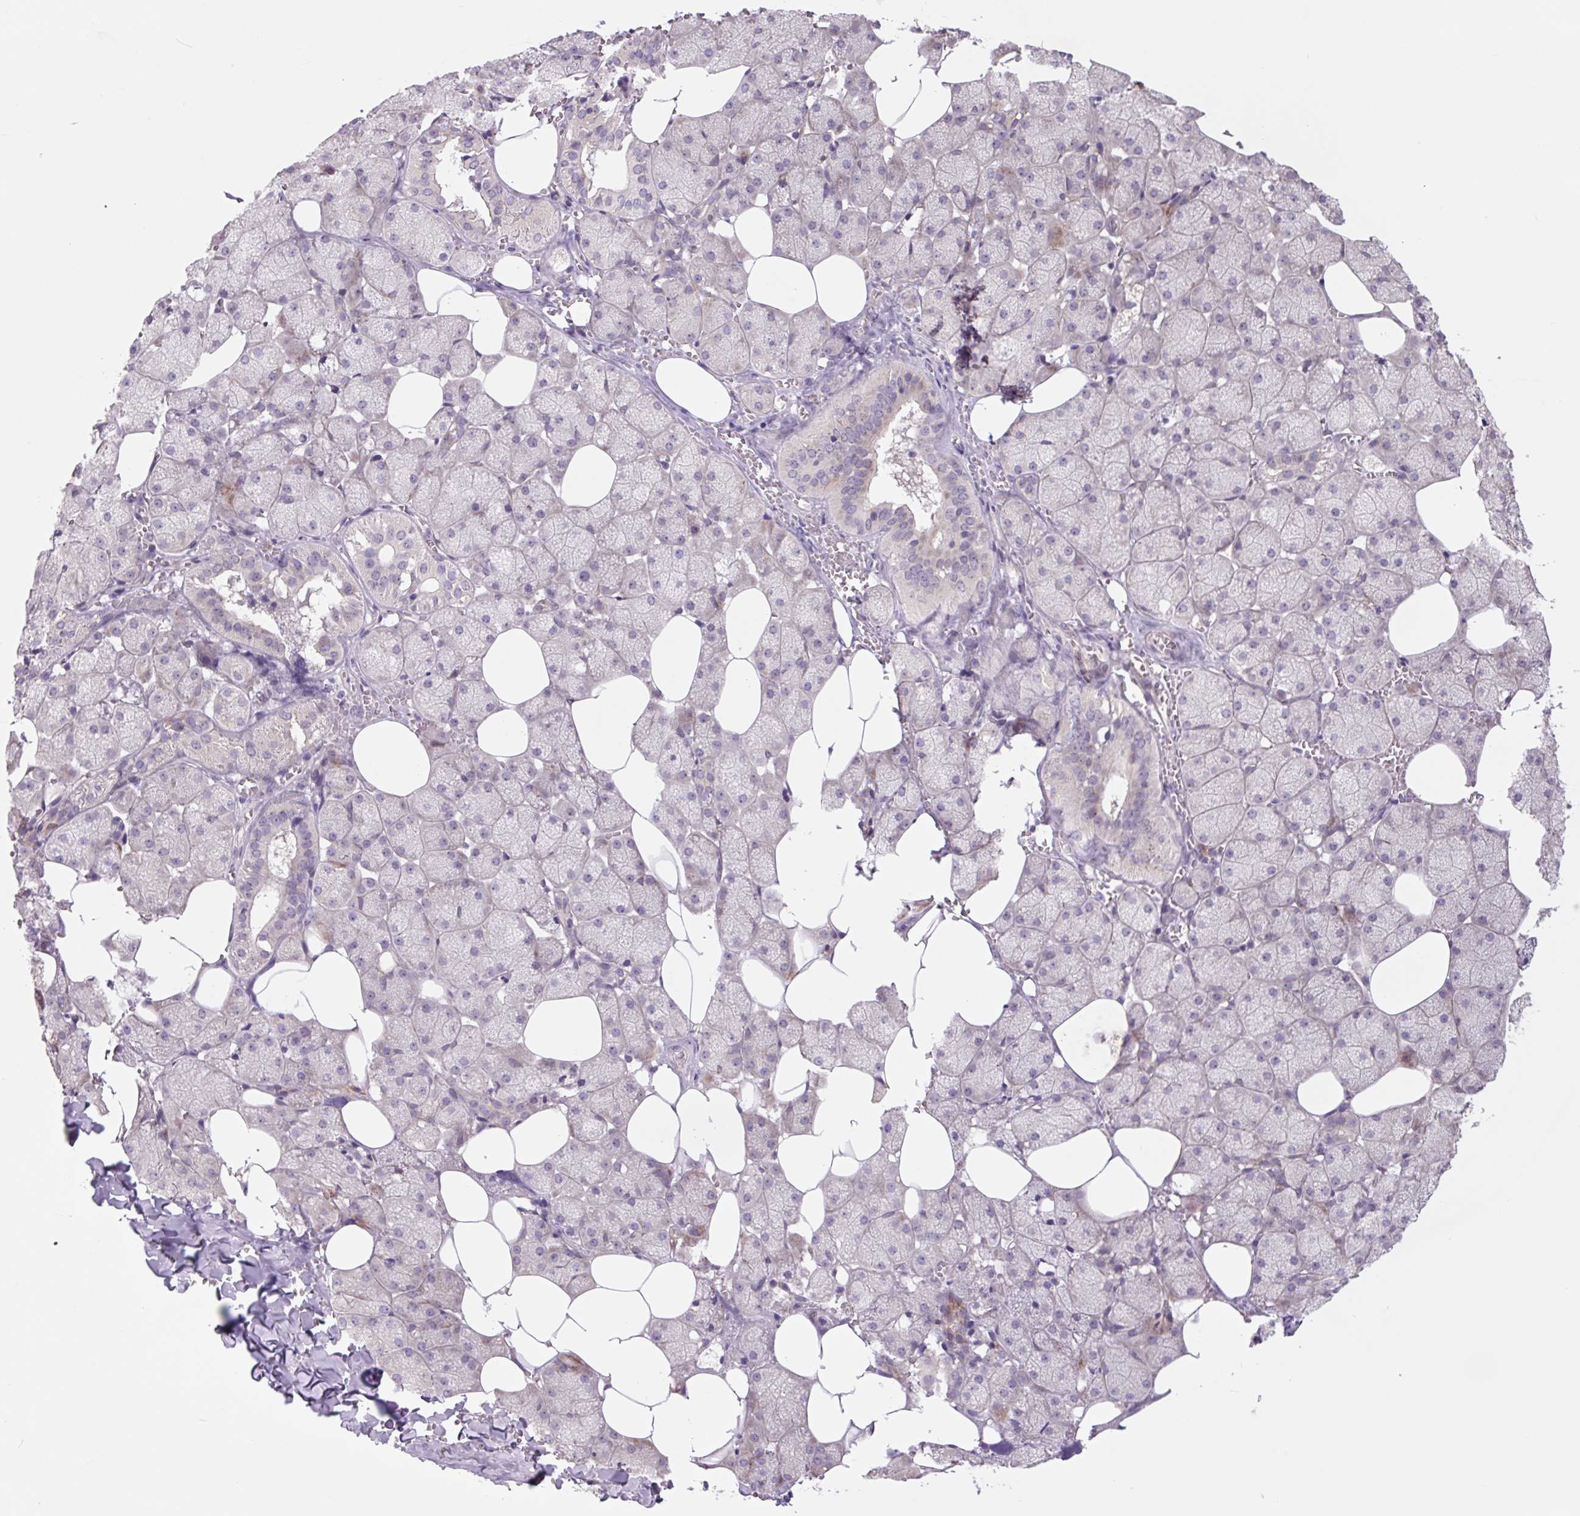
{"staining": {"intensity": "strong", "quantity": "25%-75%", "location": "cytoplasmic/membranous"}, "tissue": "salivary gland", "cell_type": "Glandular cells", "image_type": "normal", "snomed": [{"axis": "morphology", "description": "Normal tissue, NOS"}, {"axis": "topography", "description": "Salivary gland"}, {"axis": "topography", "description": "Peripheral nerve tissue"}], "caption": "Glandular cells reveal high levels of strong cytoplasmic/membranous expression in approximately 25%-75% of cells in benign human salivary gland. The staining is performed using DAB (3,3'-diaminobenzidine) brown chromogen to label protein expression. The nuclei are counter-stained blue using hematoxylin.", "gene": "PLA2G4A", "patient": {"sex": "male", "age": 38}}